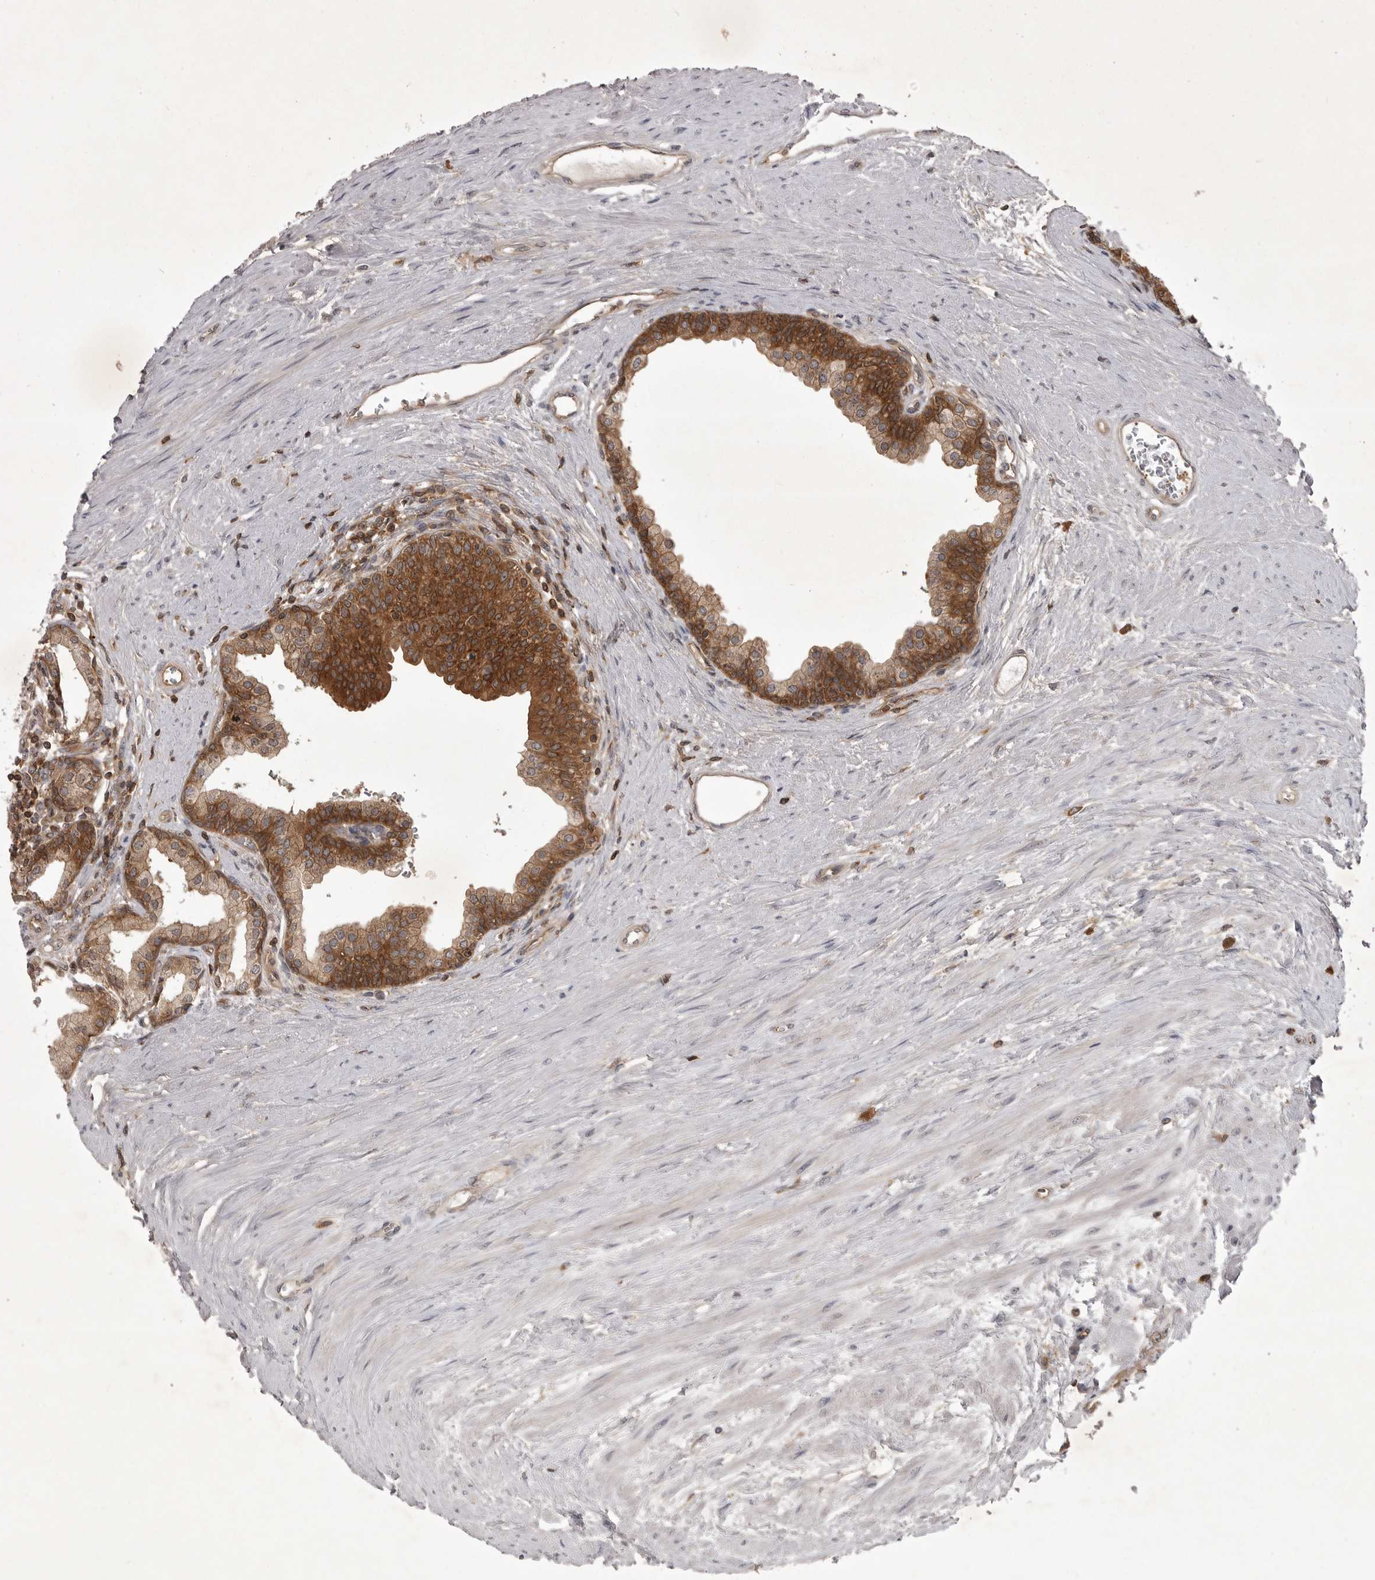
{"staining": {"intensity": "moderate", "quantity": ">75%", "location": "cytoplasmic/membranous"}, "tissue": "prostate cancer", "cell_type": "Tumor cells", "image_type": "cancer", "snomed": [{"axis": "morphology", "description": "Adenocarcinoma, Low grade"}, {"axis": "topography", "description": "Prostate"}], "caption": "This image reveals immunohistochemistry staining of human low-grade adenocarcinoma (prostate), with medium moderate cytoplasmic/membranous staining in approximately >75% of tumor cells.", "gene": "STK24", "patient": {"sex": "male", "age": 60}}